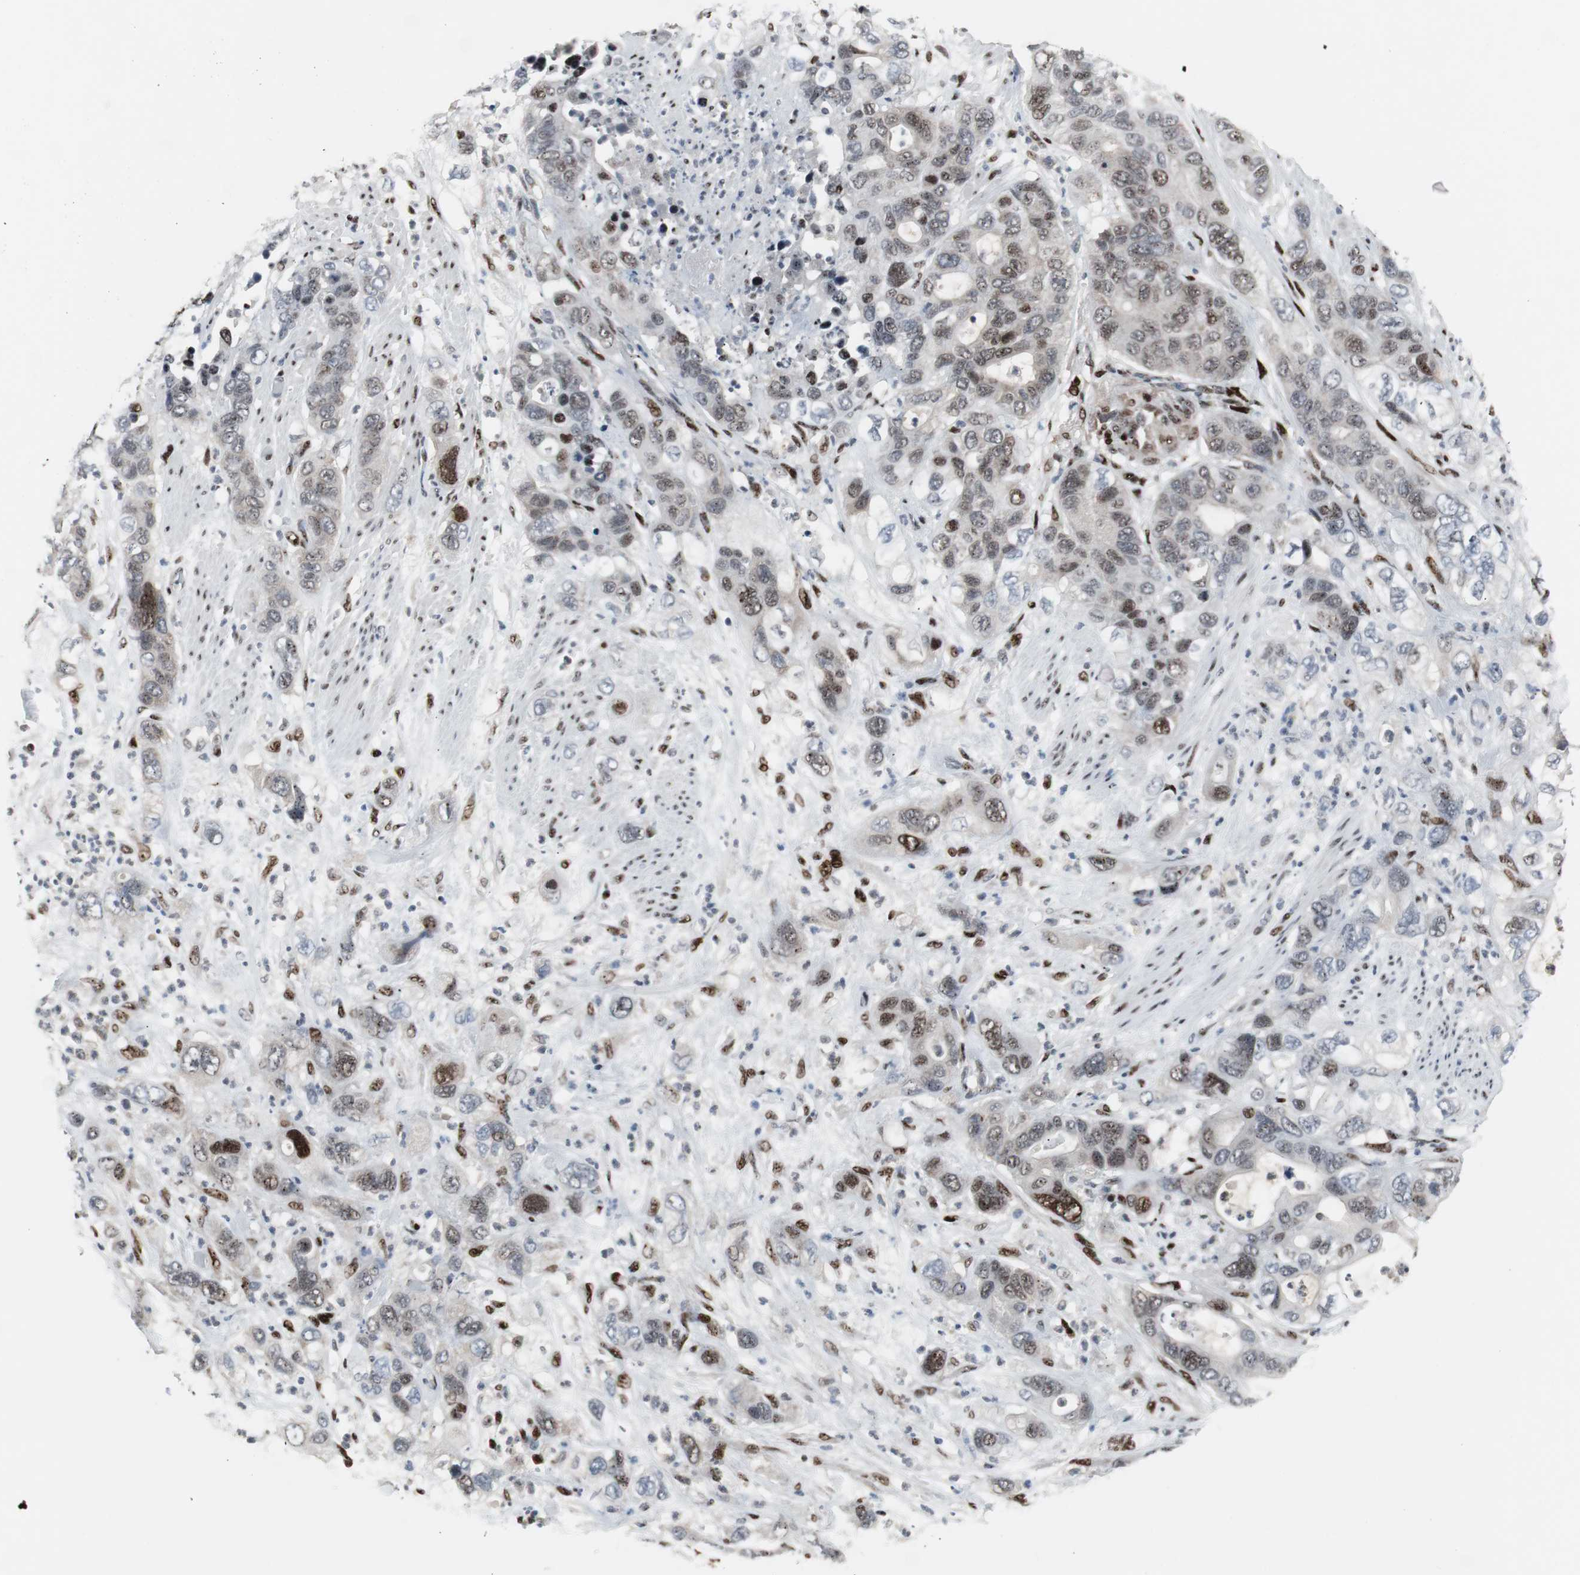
{"staining": {"intensity": "moderate", "quantity": "25%-75%", "location": "nuclear"}, "tissue": "pancreatic cancer", "cell_type": "Tumor cells", "image_type": "cancer", "snomed": [{"axis": "morphology", "description": "Adenocarcinoma, NOS"}, {"axis": "topography", "description": "Pancreas"}], "caption": "There is medium levels of moderate nuclear positivity in tumor cells of adenocarcinoma (pancreatic), as demonstrated by immunohistochemical staining (brown color).", "gene": "GRK2", "patient": {"sex": "female", "age": 71}}